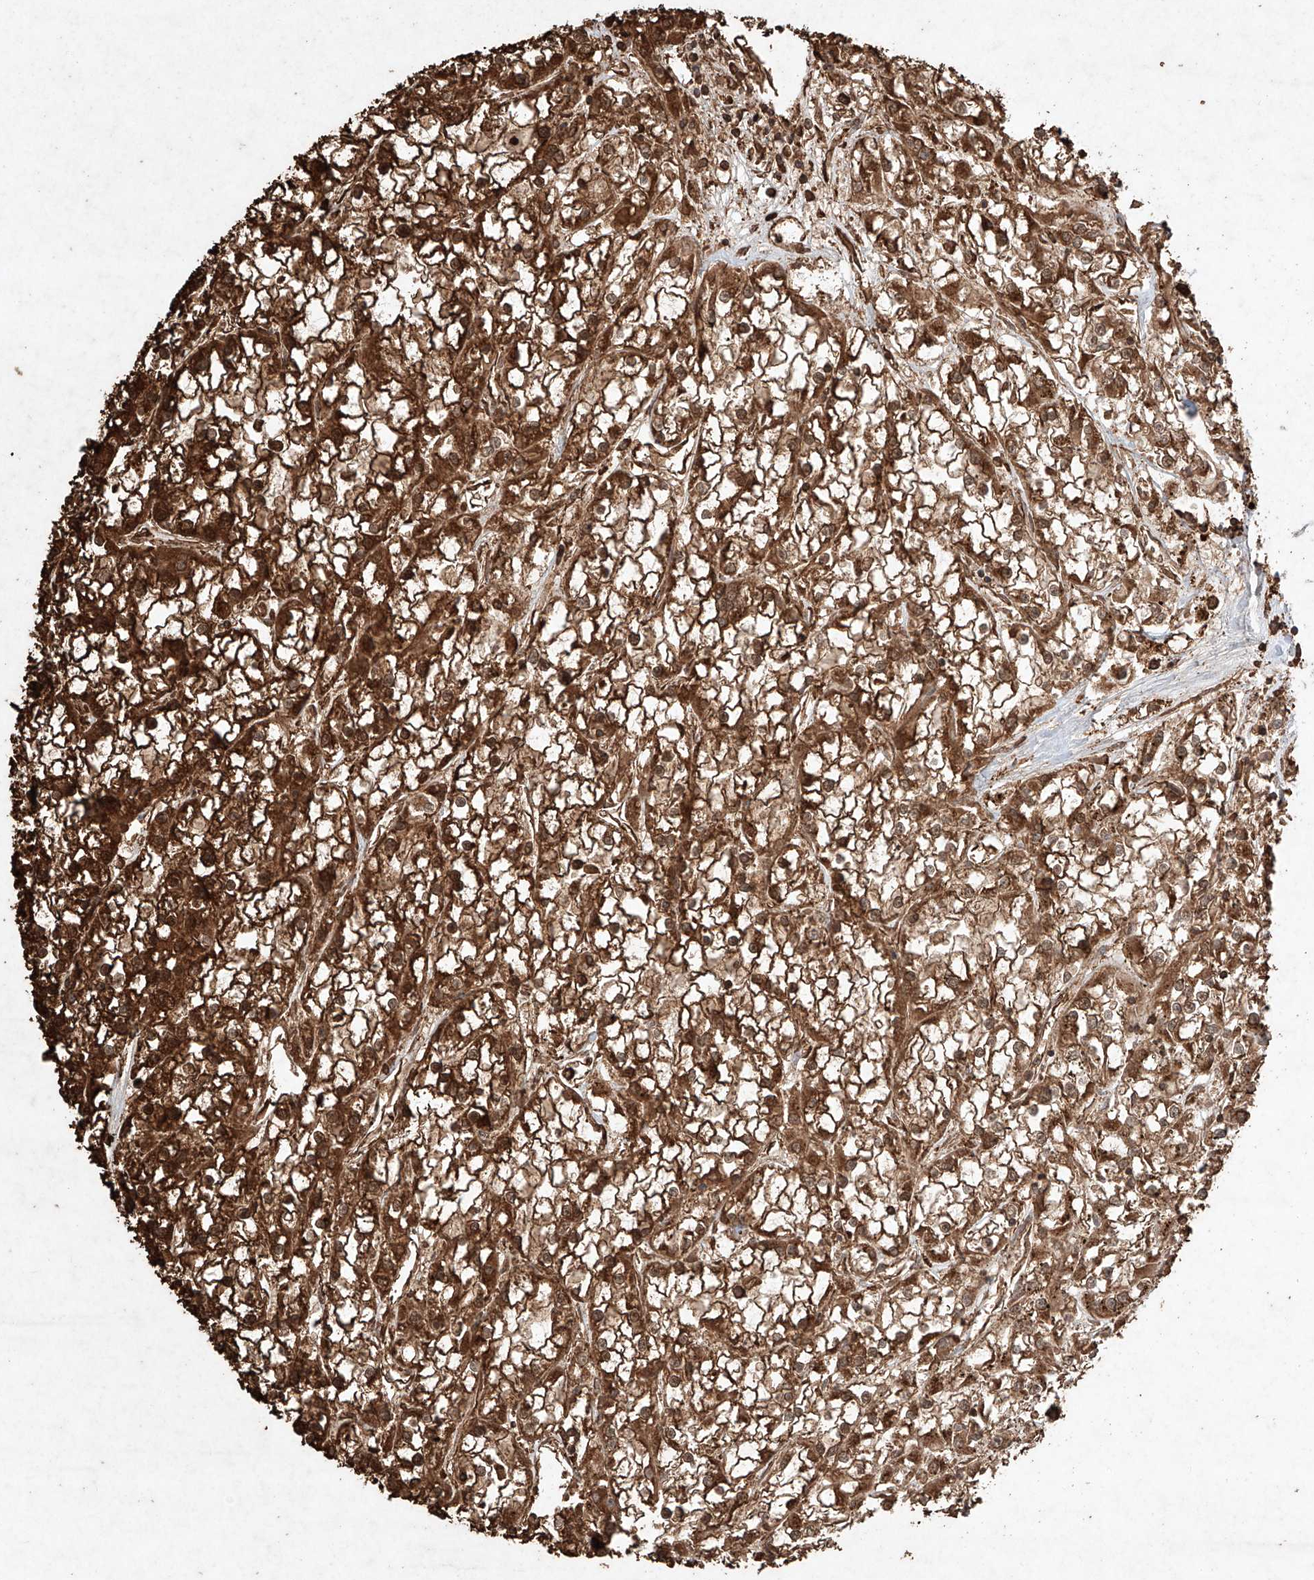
{"staining": {"intensity": "strong", "quantity": ">75%", "location": "cytoplasmic/membranous"}, "tissue": "renal cancer", "cell_type": "Tumor cells", "image_type": "cancer", "snomed": [{"axis": "morphology", "description": "Adenocarcinoma, NOS"}, {"axis": "topography", "description": "Kidney"}], "caption": "Protein expression analysis of human renal cancer reveals strong cytoplasmic/membranous positivity in about >75% of tumor cells.", "gene": "M6PR", "patient": {"sex": "female", "age": 52}}